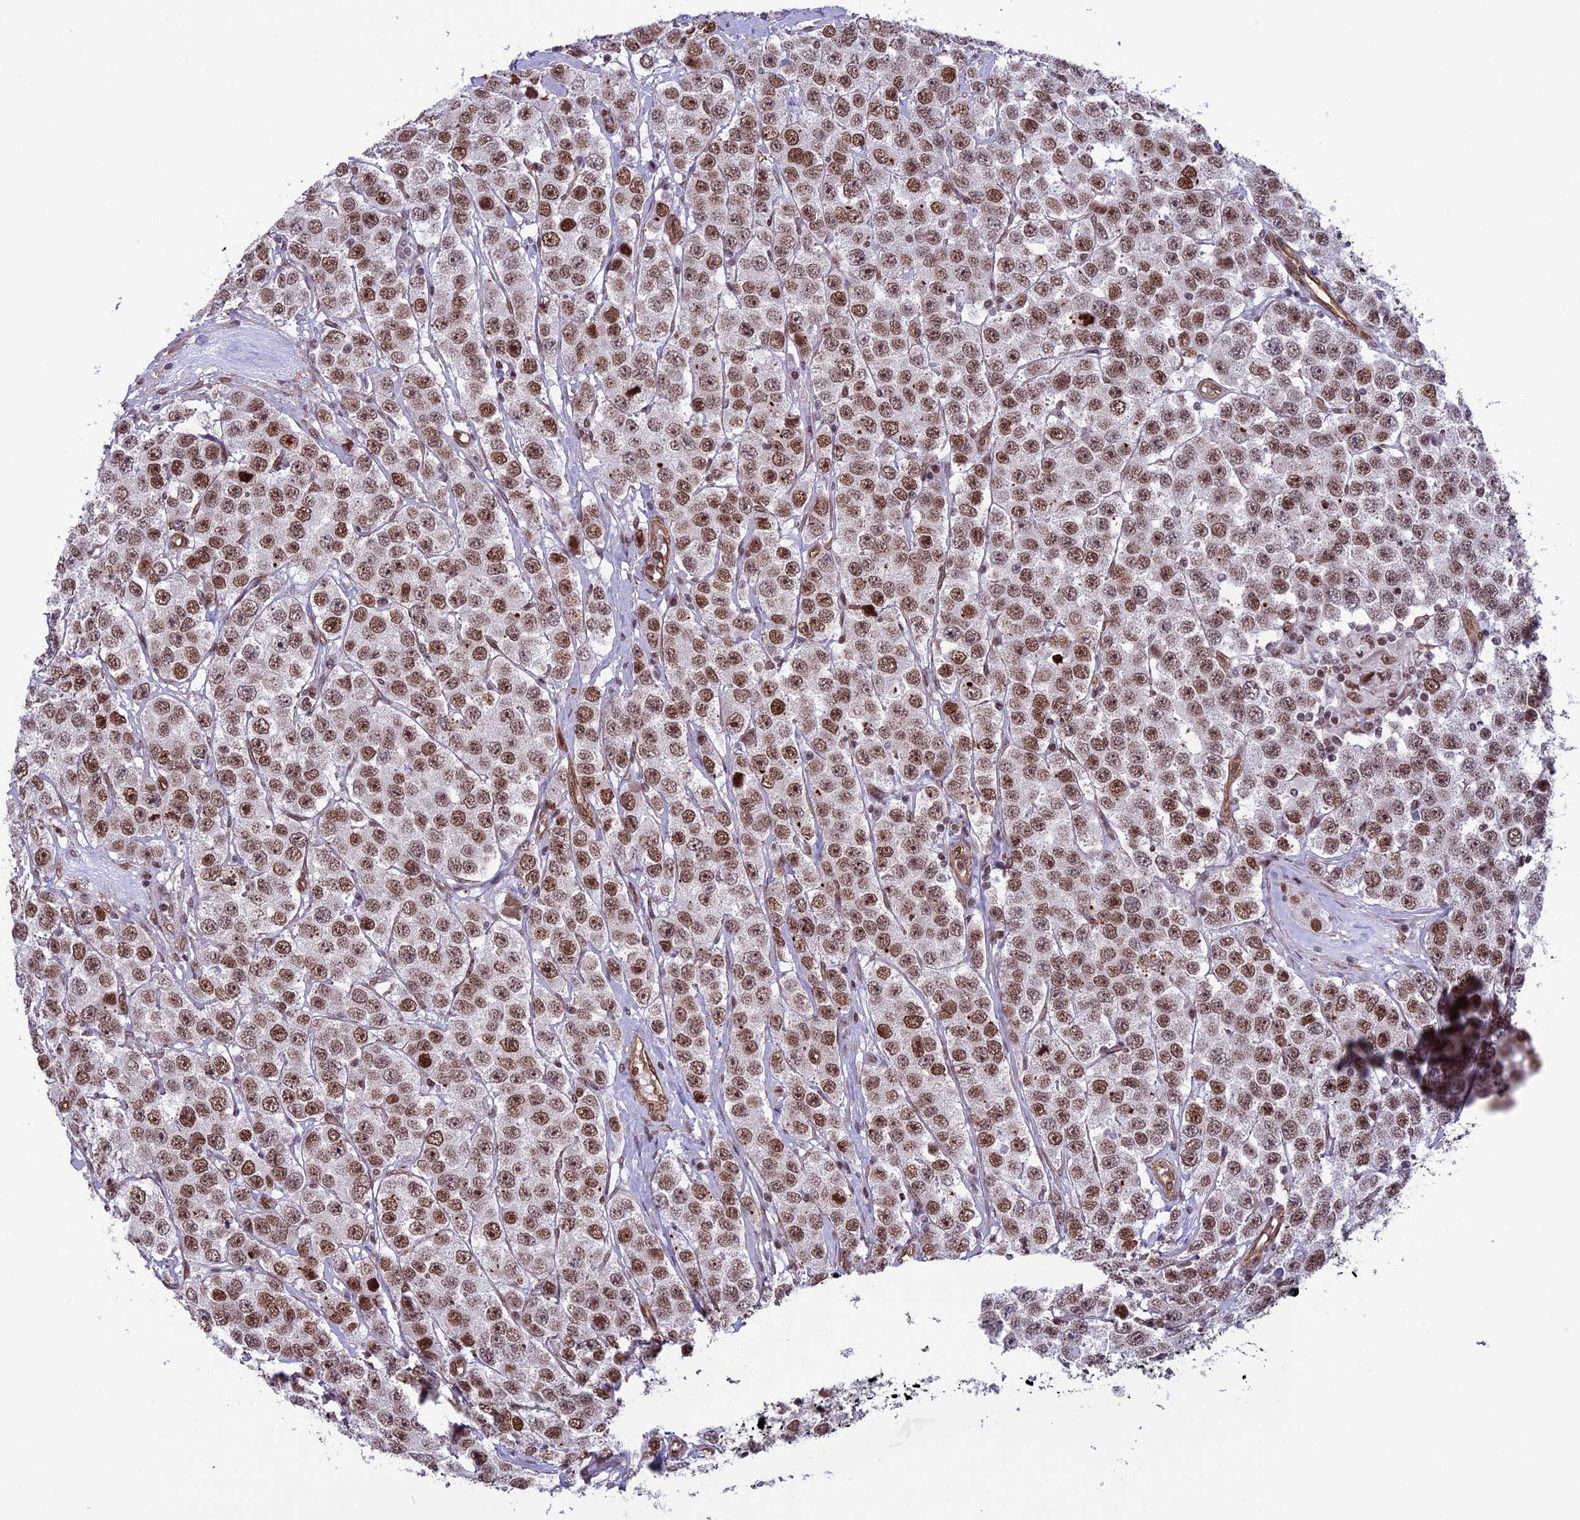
{"staining": {"intensity": "moderate", "quantity": ">75%", "location": "nuclear"}, "tissue": "testis cancer", "cell_type": "Tumor cells", "image_type": "cancer", "snomed": [{"axis": "morphology", "description": "Seminoma, NOS"}, {"axis": "topography", "description": "Testis"}], "caption": "Testis seminoma stained with a brown dye displays moderate nuclear positive expression in approximately >75% of tumor cells.", "gene": "MPHOSPH8", "patient": {"sex": "male", "age": 28}}